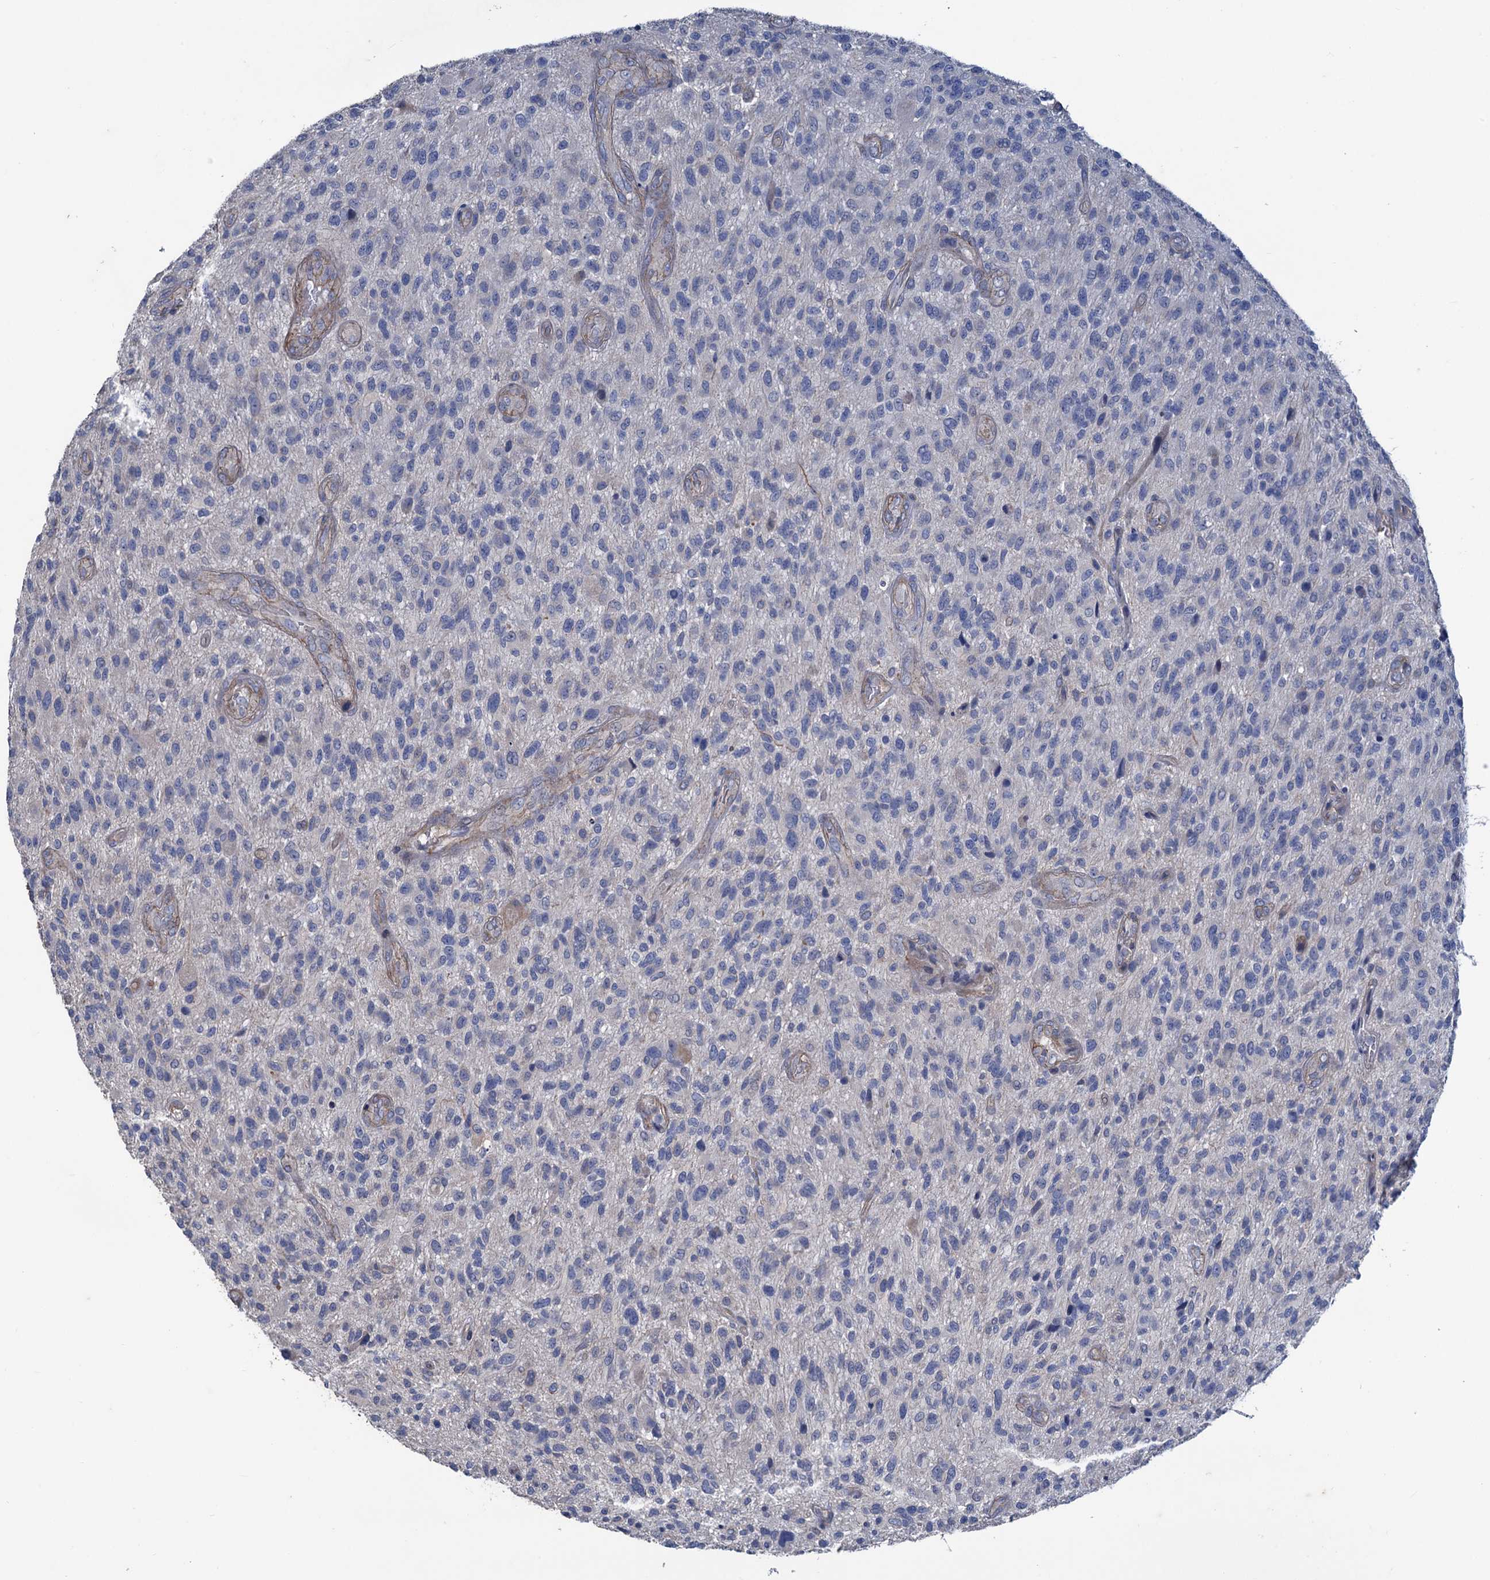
{"staining": {"intensity": "negative", "quantity": "none", "location": "none"}, "tissue": "glioma", "cell_type": "Tumor cells", "image_type": "cancer", "snomed": [{"axis": "morphology", "description": "Glioma, malignant, High grade"}, {"axis": "topography", "description": "Brain"}], "caption": "Human glioma stained for a protein using immunohistochemistry displays no expression in tumor cells.", "gene": "SMCO3", "patient": {"sex": "male", "age": 47}}